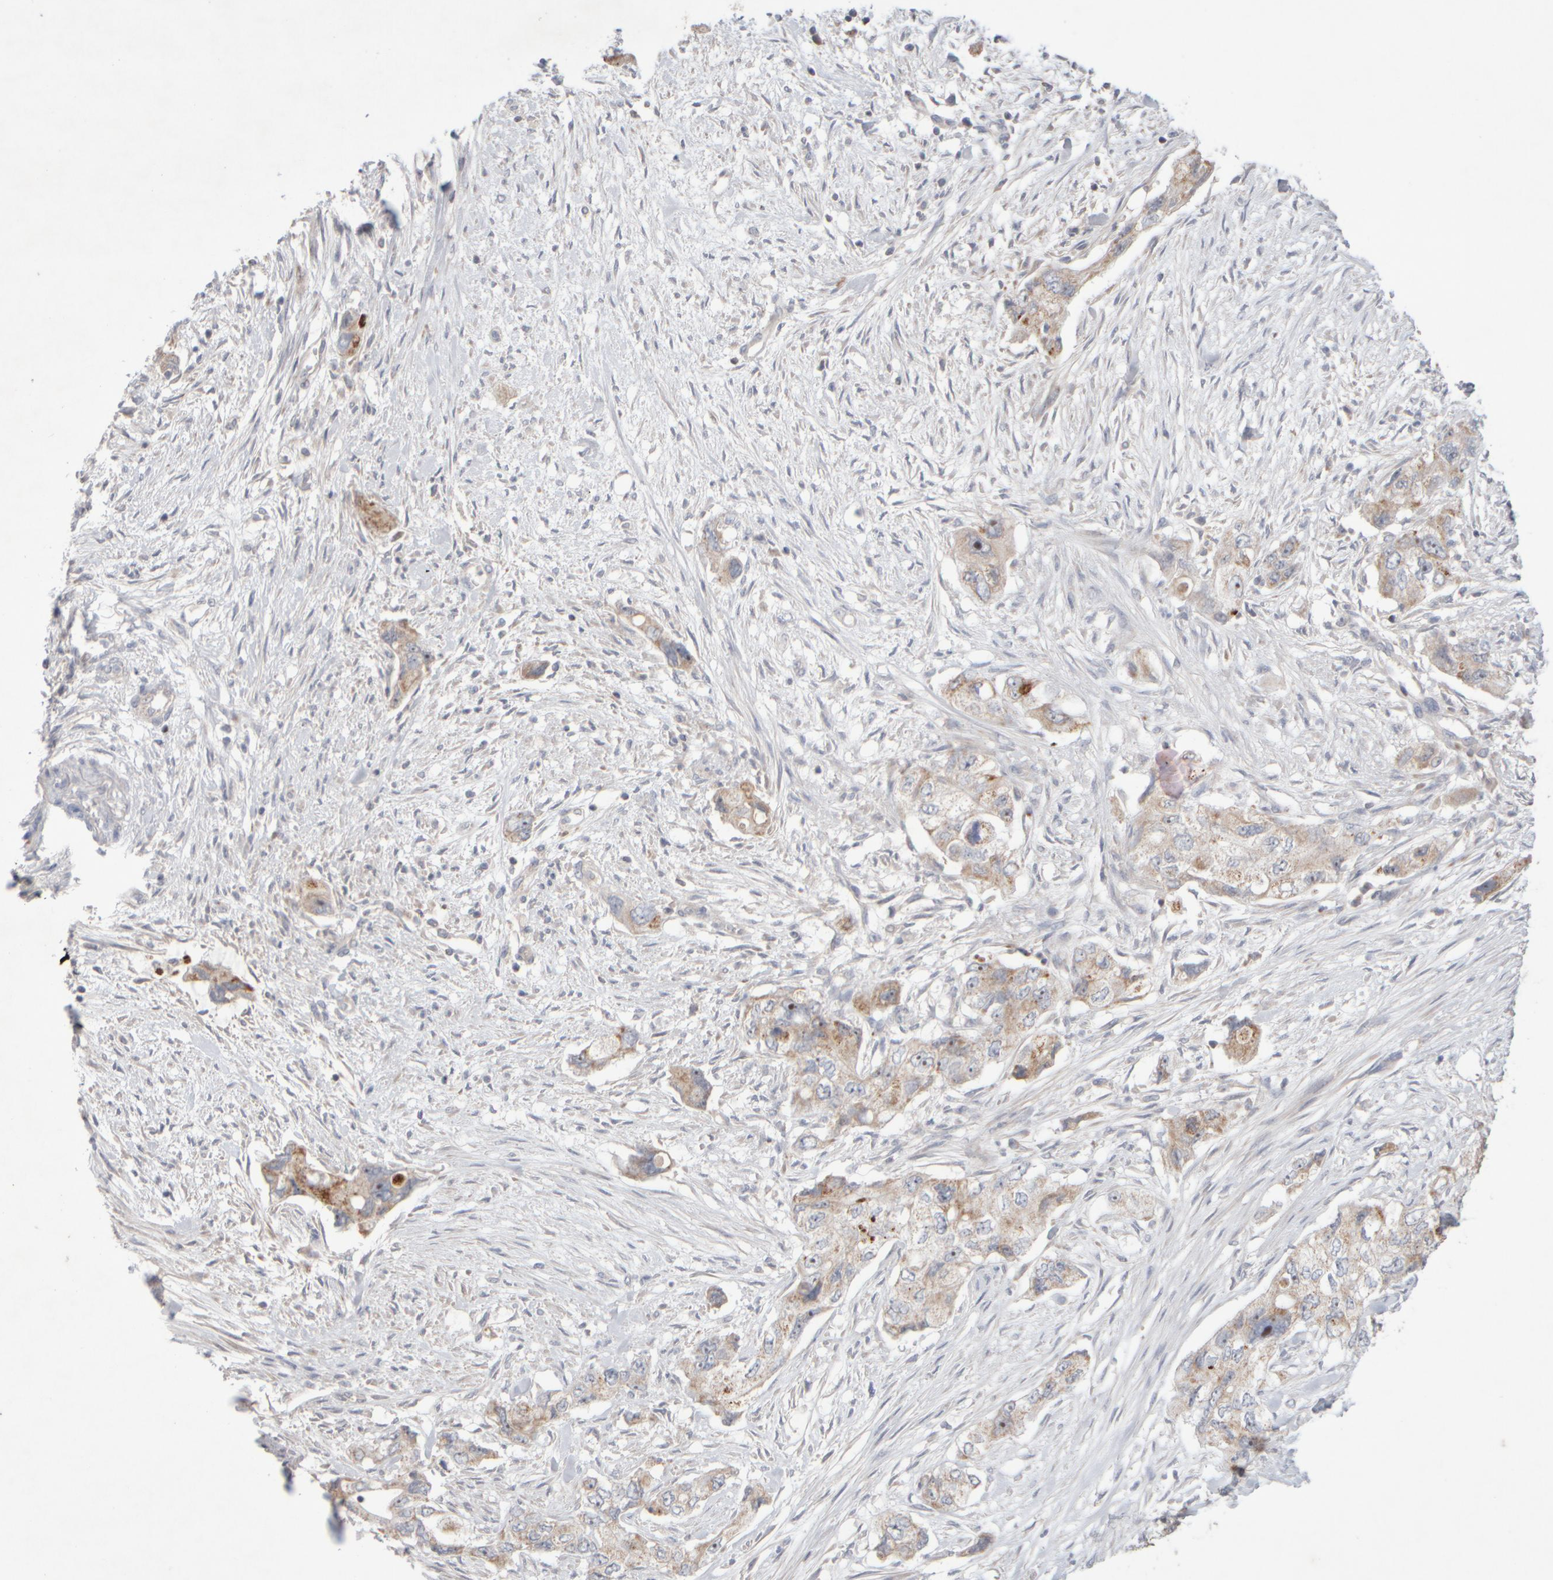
{"staining": {"intensity": "weak", "quantity": ">75%", "location": "cytoplasmic/membranous,nuclear"}, "tissue": "pancreatic cancer", "cell_type": "Tumor cells", "image_type": "cancer", "snomed": [{"axis": "morphology", "description": "Adenocarcinoma, NOS"}, {"axis": "topography", "description": "Pancreas"}], "caption": "Immunohistochemical staining of human pancreatic adenocarcinoma demonstrates low levels of weak cytoplasmic/membranous and nuclear protein staining in approximately >75% of tumor cells. Using DAB (3,3'-diaminobenzidine) (brown) and hematoxylin (blue) stains, captured at high magnification using brightfield microscopy.", "gene": "CHADL", "patient": {"sex": "female", "age": 73}}